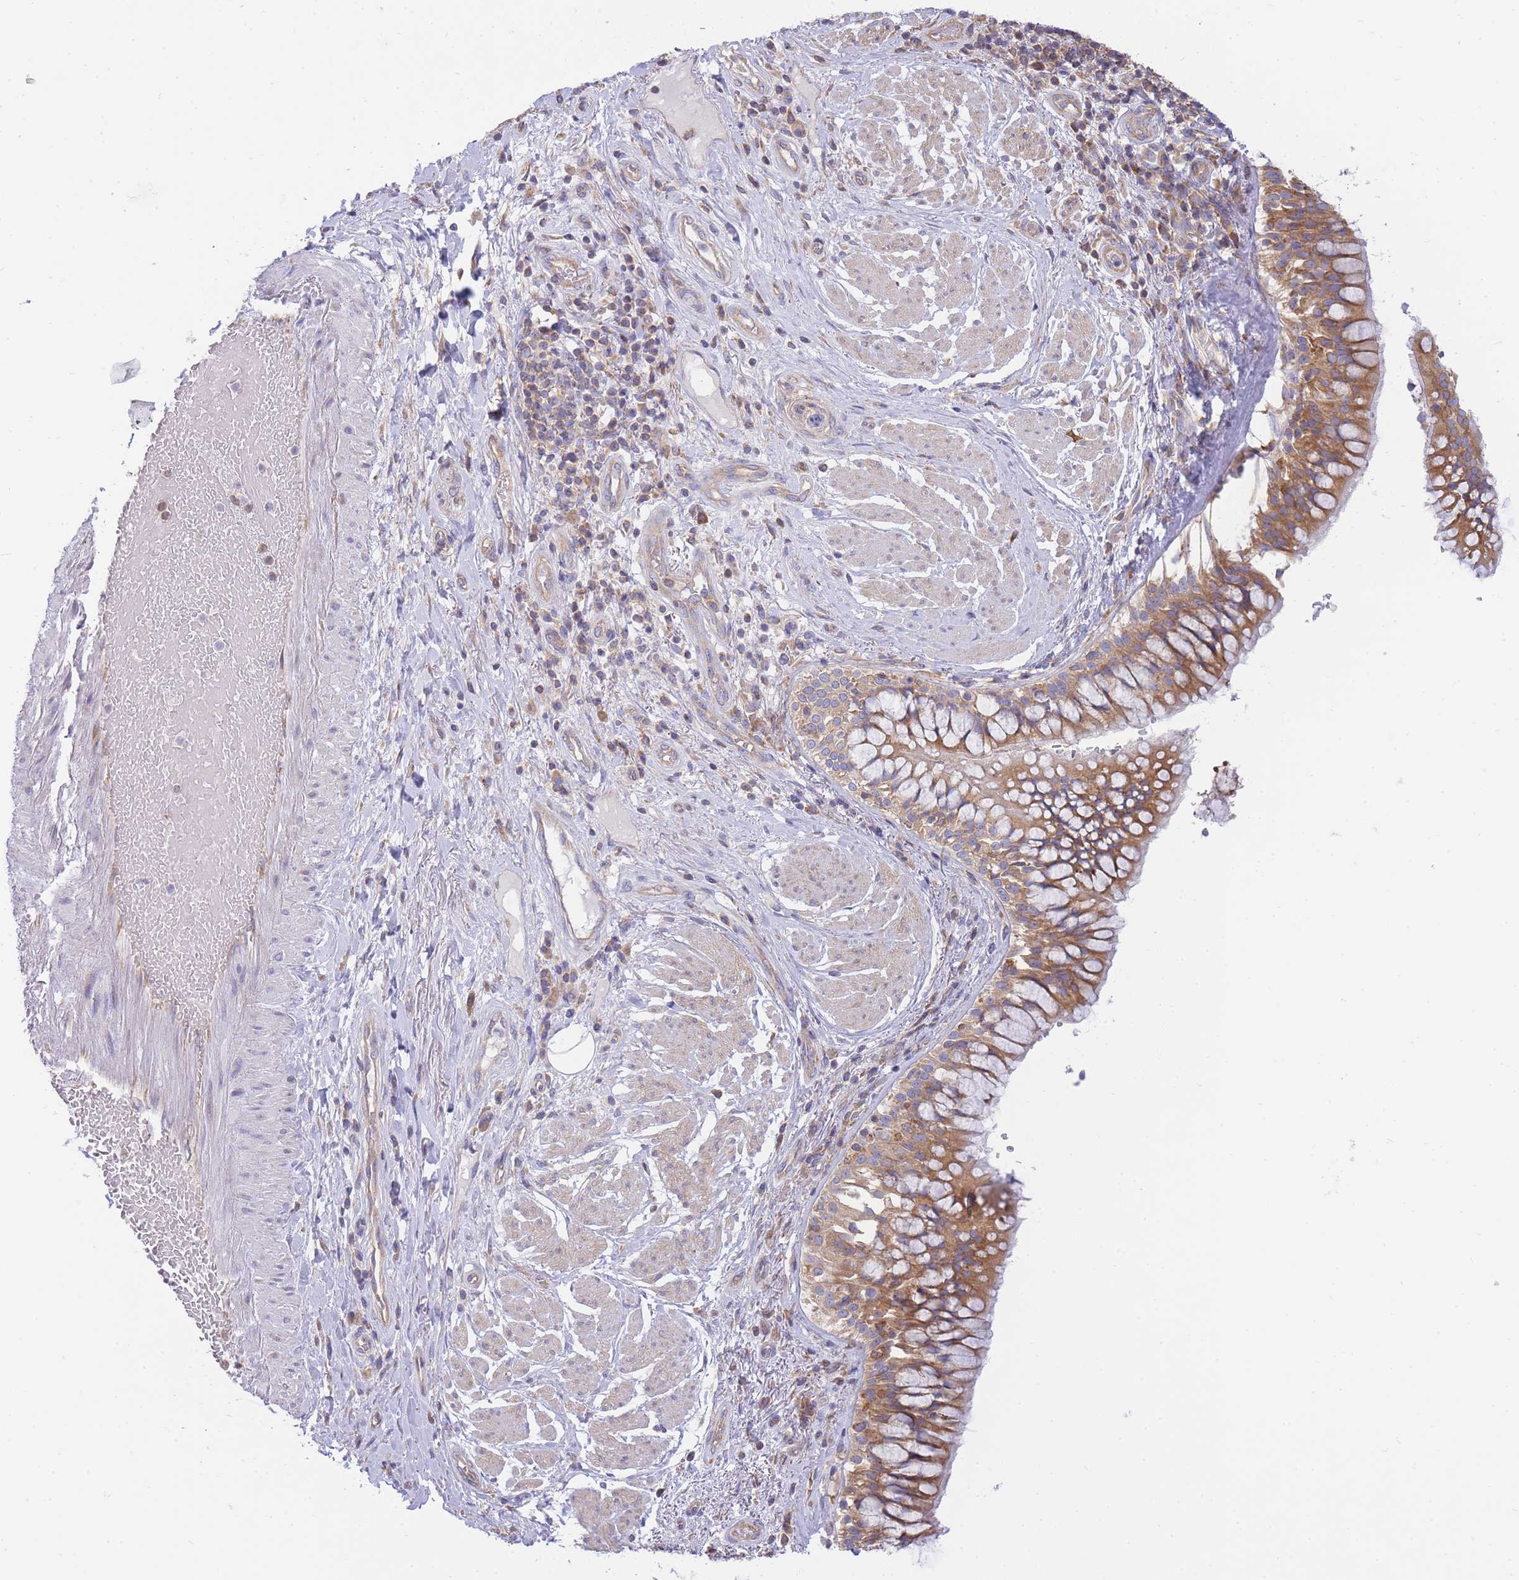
{"staining": {"intensity": "negative", "quantity": "none", "location": "none"}, "tissue": "adipose tissue", "cell_type": "Adipocytes", "image_type": "normal", "snomed": [{"axis": "morphology", "description": "Normal tissue, NOS"}, {"axis": "morphology", "description": "Squamous cell carcinoma, NOS"}, {"axis": "topography", "description": "Bronchus"}, {"axis": "topography", "description": "Lung"}], "caption": "A micrograph of human adipose tissue is negative for staining in adipocytes. Brightfield microscopy of immunohistochemistry (IHC) stained with DAB (3,3'-diaminobenzidine) (brown) and hematoxylin (blue), captured at high magnification.", "gene": "SH2B2", "patient": {"sex": "male", "age": 64}}